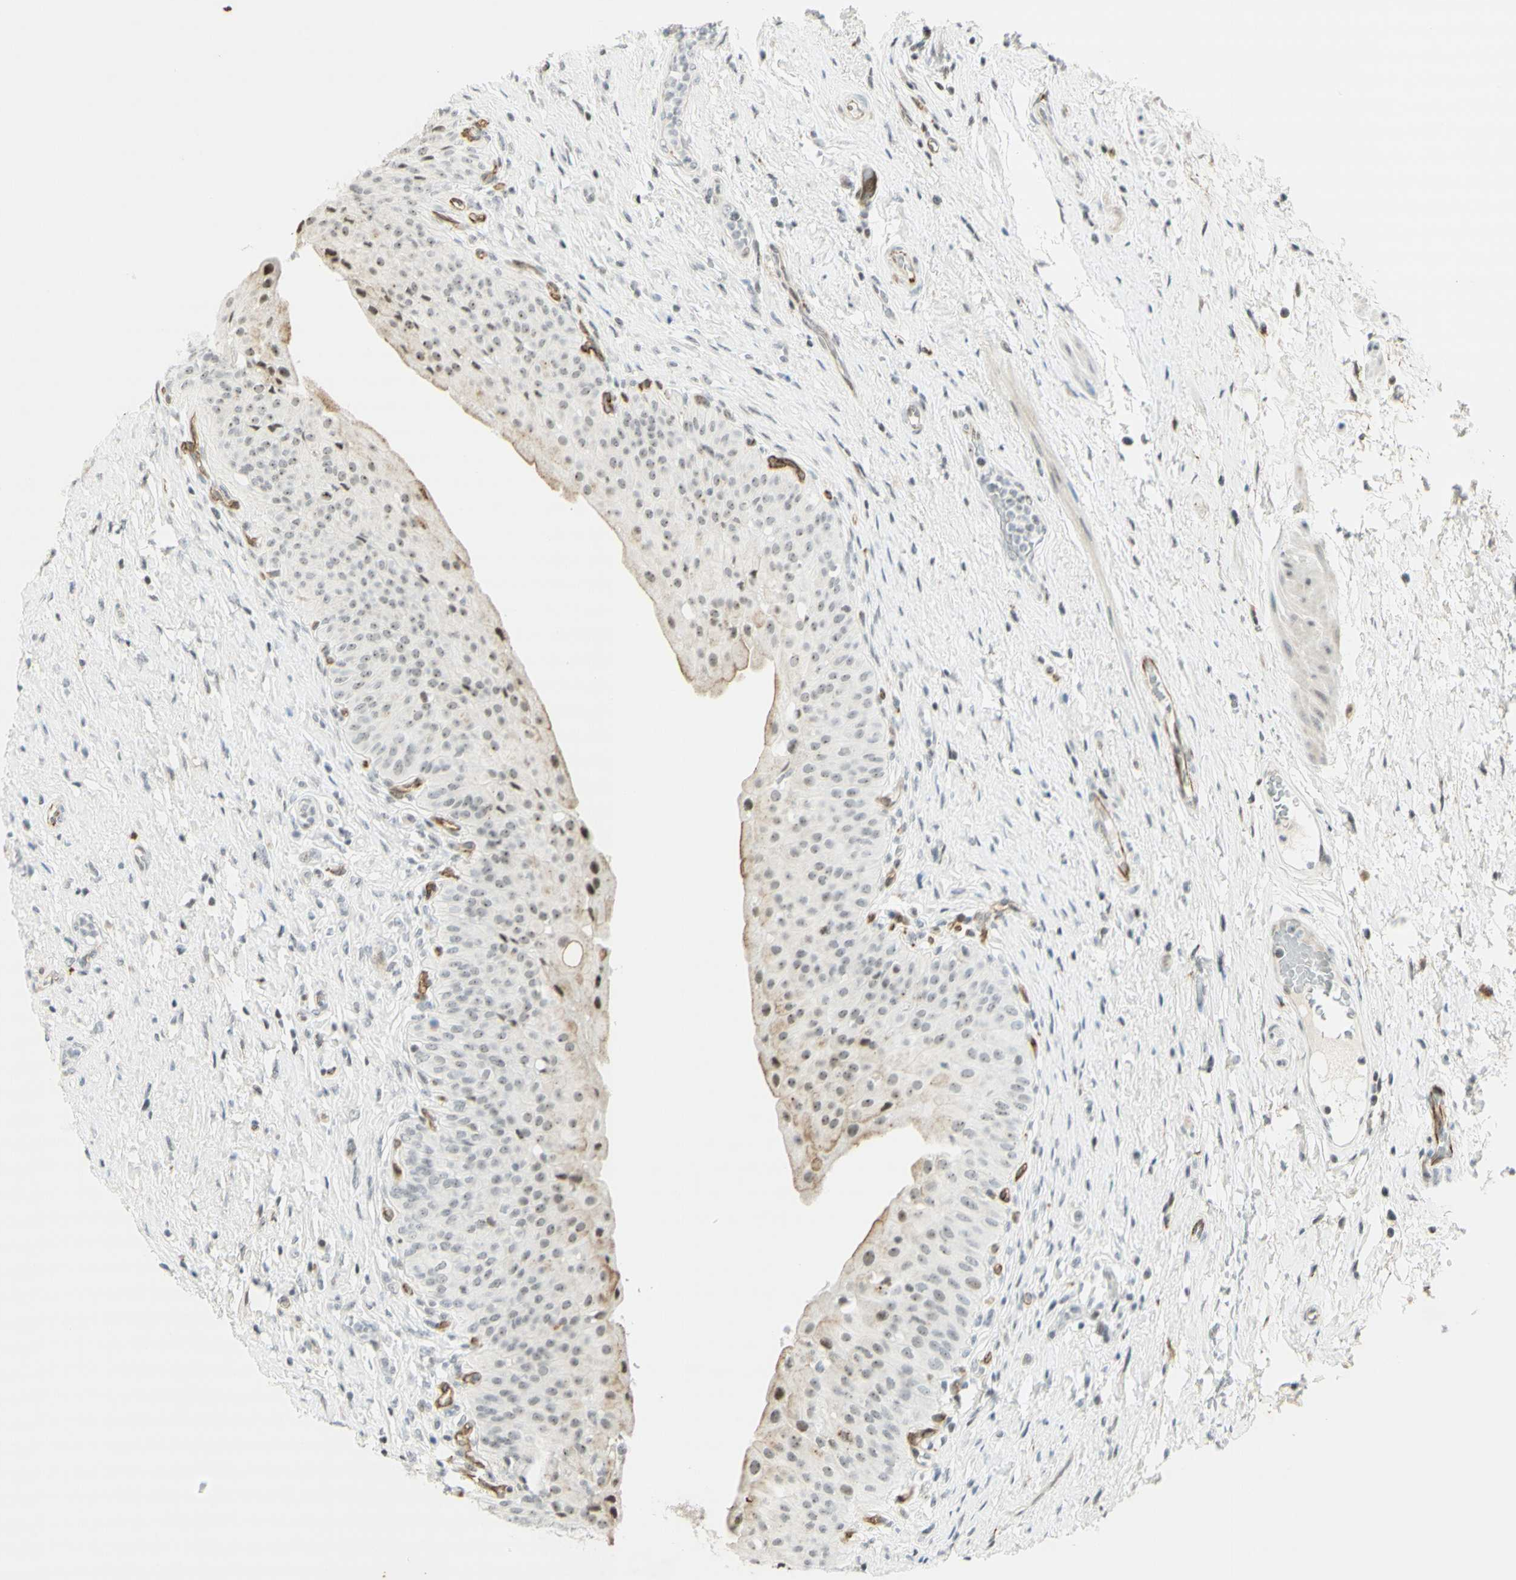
{"staining": {"intensity": "moderate", "quantity": ">75%", "location": "nuclear"}, "tissue": "urinary bladder", "cell_type": "Urothelial cells", "image_type": "normal", "snomed": [{"axis": "morphology", "description": "Normal tissue, NOS"}, {"axis": "morphology", "description": "Urothelial carcinoma, High grade"}, {"axis": "topography", "description": "Urinary bladder"}], "caption": "Urothelial cells show medium levels of moderate nuclear positivity in about >75% of cells in unremarkable urinary bladder.", "gene": "IRF1", "patient": {"sex": "male", "age": 46}}